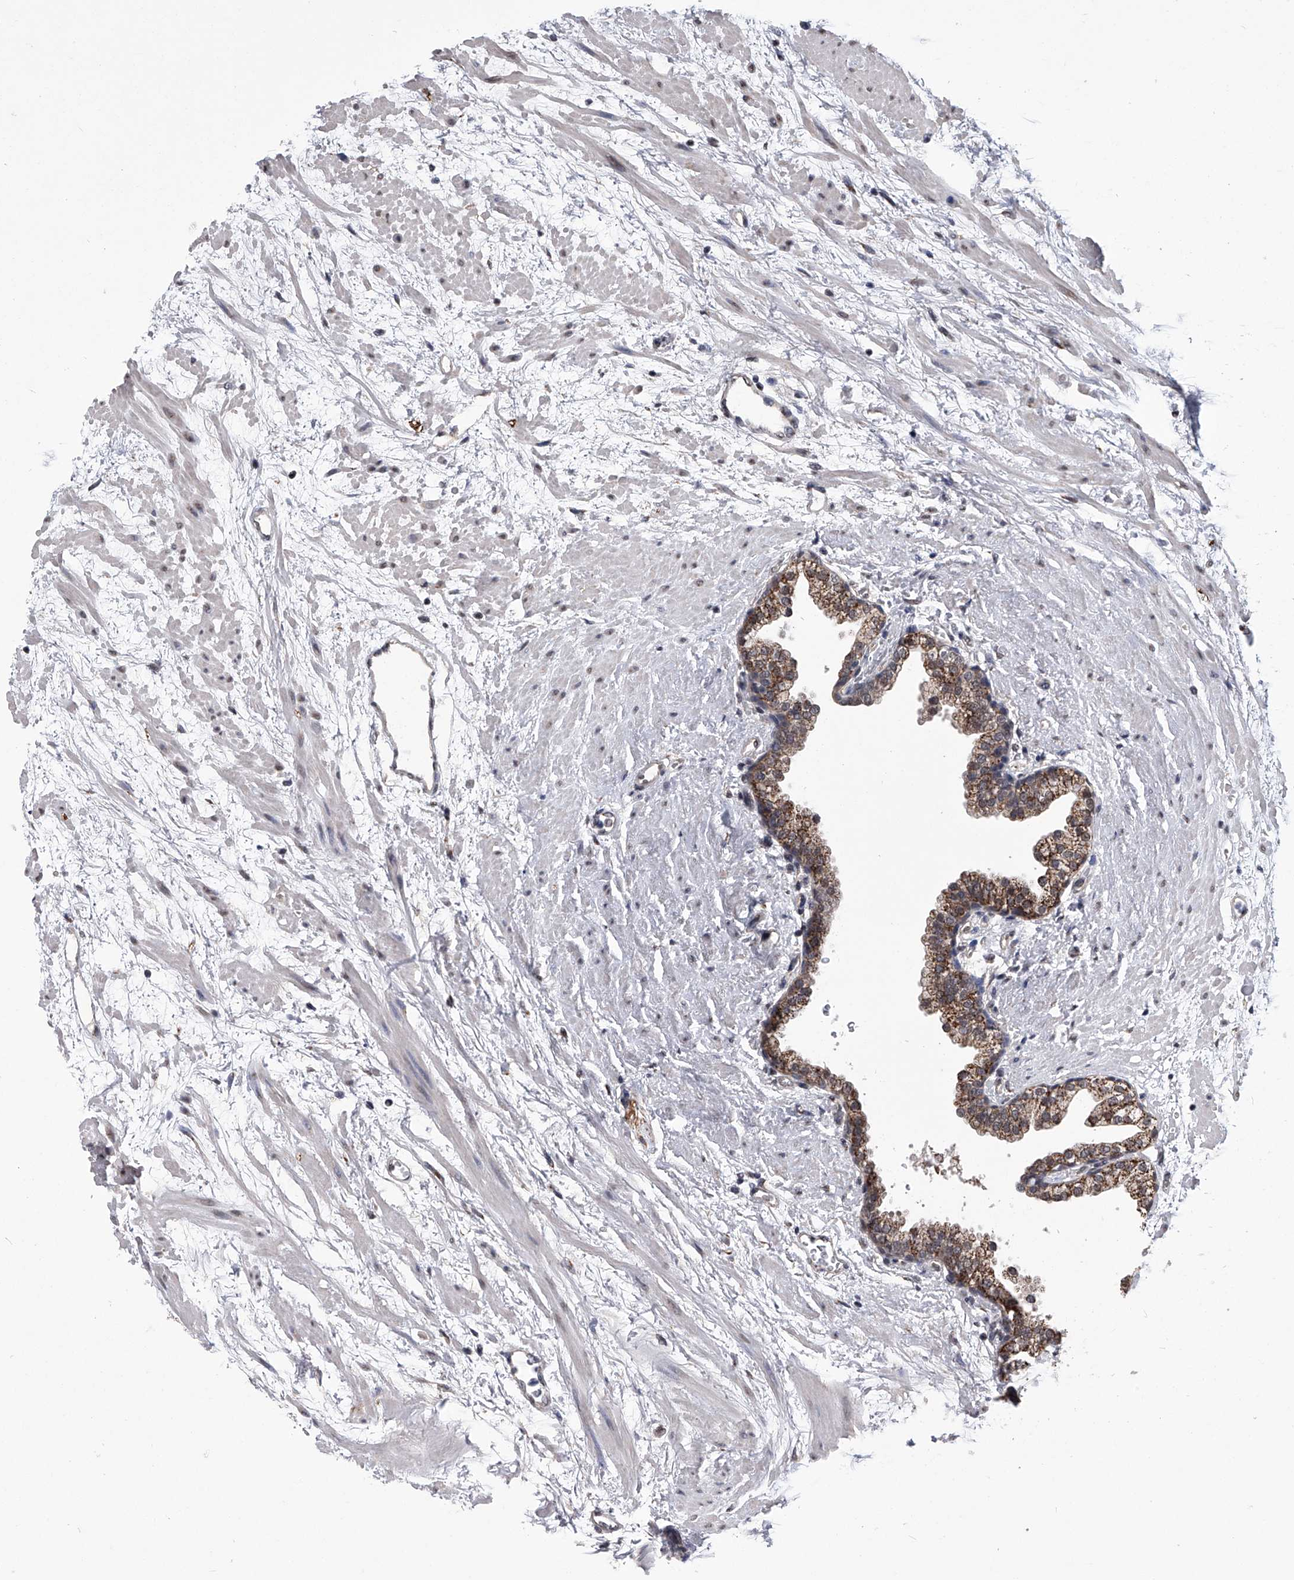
{"staining": {"intensity": "moderate", "quantity": ">75%", "location": "cytoplasmic/membranous"}, "tissue": "prostate", "cell_type": "Glandular cells", "image_type": "normal", "snomed": [{"axis": "morphology", "description": "Normal tissue, NOS"}, {"axis": "topography", "description": "Prostate"}], "caption": "Normal prostate demonstrates moderate cytoplasmic/membranous positivity in approximately >75% of glandular cells, visualized by immunohistochemistry.", "gene": "ZNF76", "patient": {"sex": "male", "age": 48}}